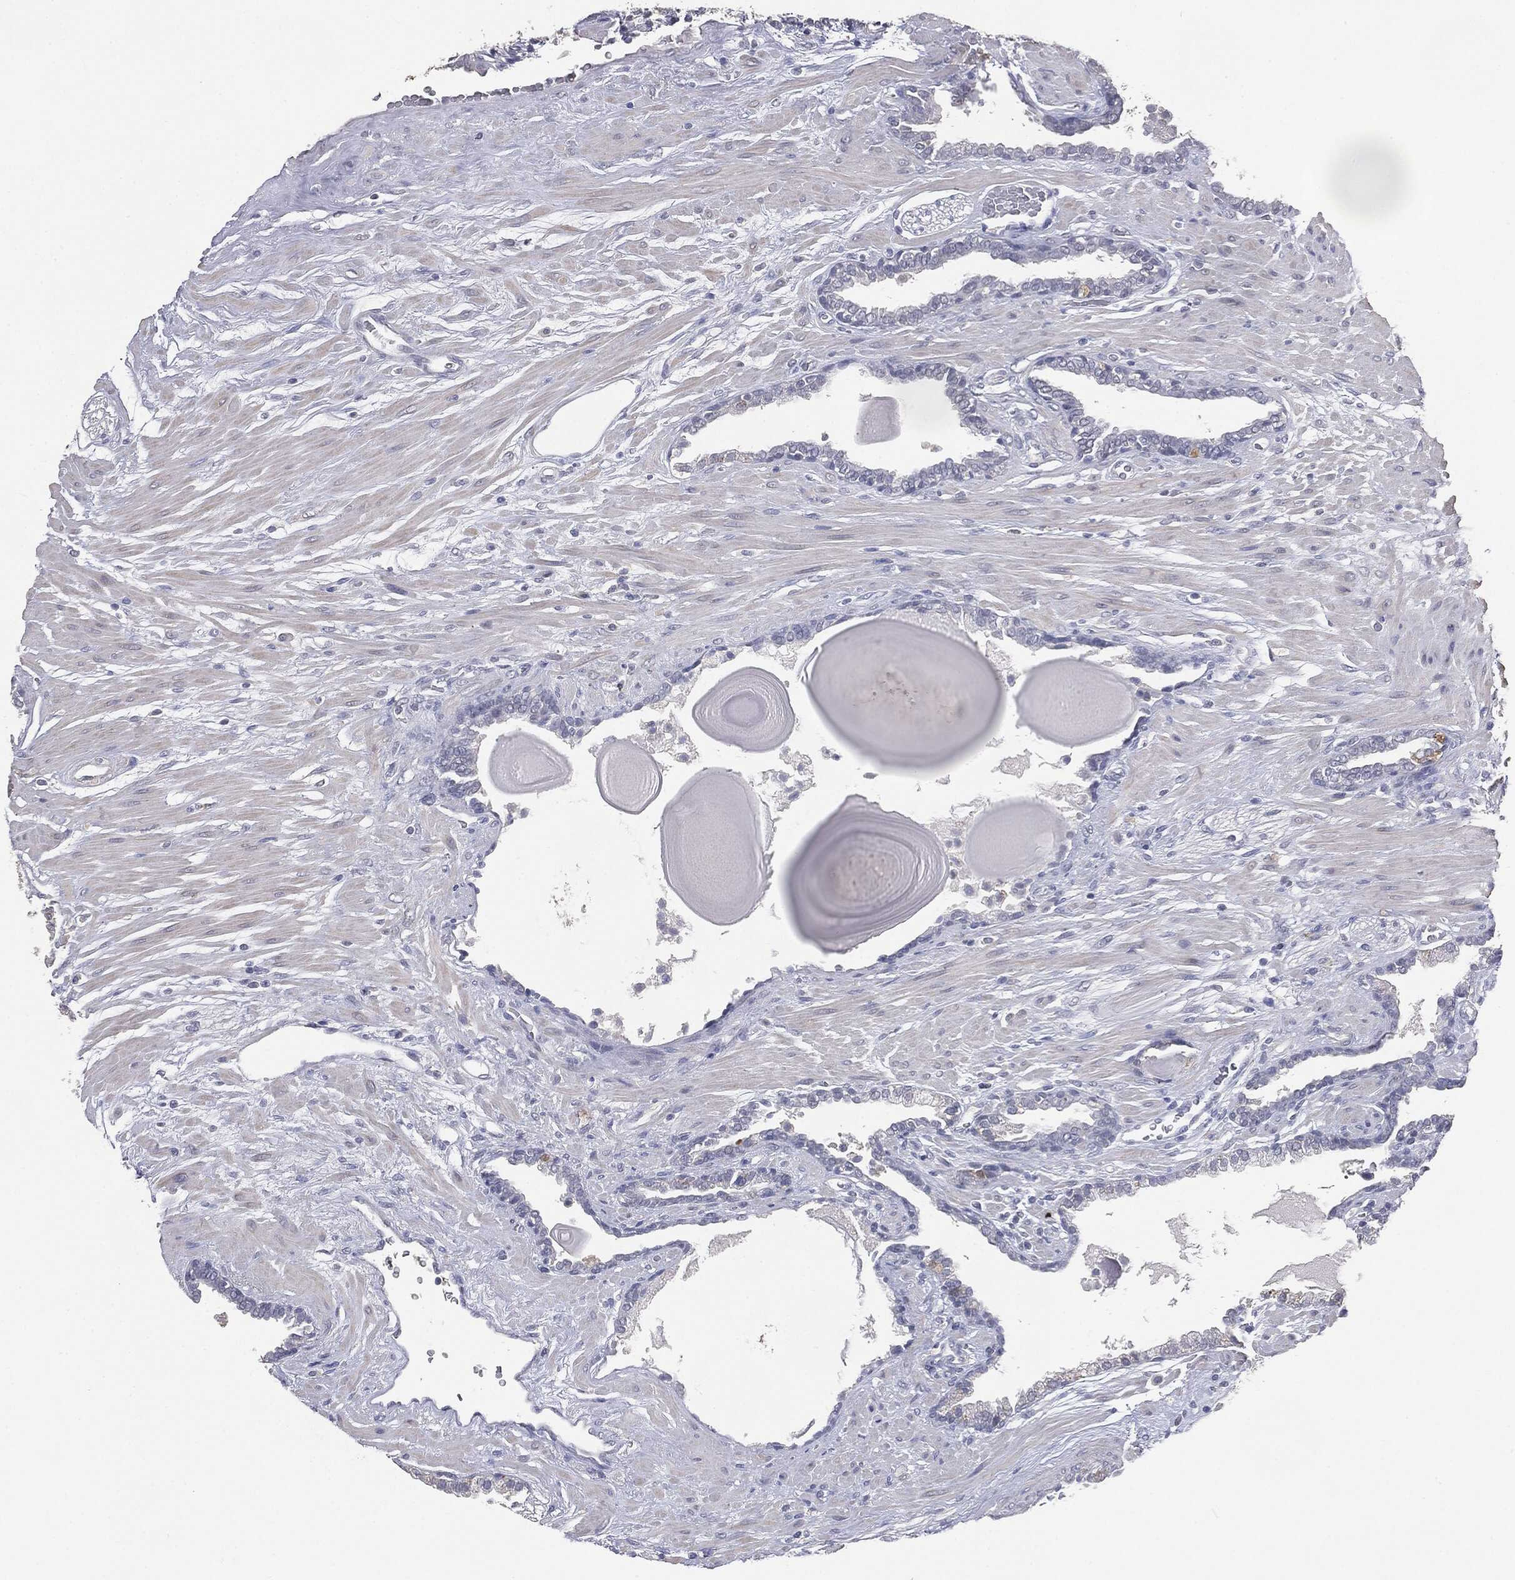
{"staining": {"intensity": "negative", "quantity": "none", "location": "none"}, "tissue": "prostate cancer", "cell_type": "Tumor cells", "image_type": "cancer", "snomed": [{"axis": "morphology", "description": "Adenocarcinoma, Low grade"}, {"axis": "topography", "description": "Prostate"}], "caption": "Human prostate cancer stained for a protein using IHC reveals no expression in tumor cells.", "gene": "SLC2A2", "patient": {"sex": "male", "age": 69}}